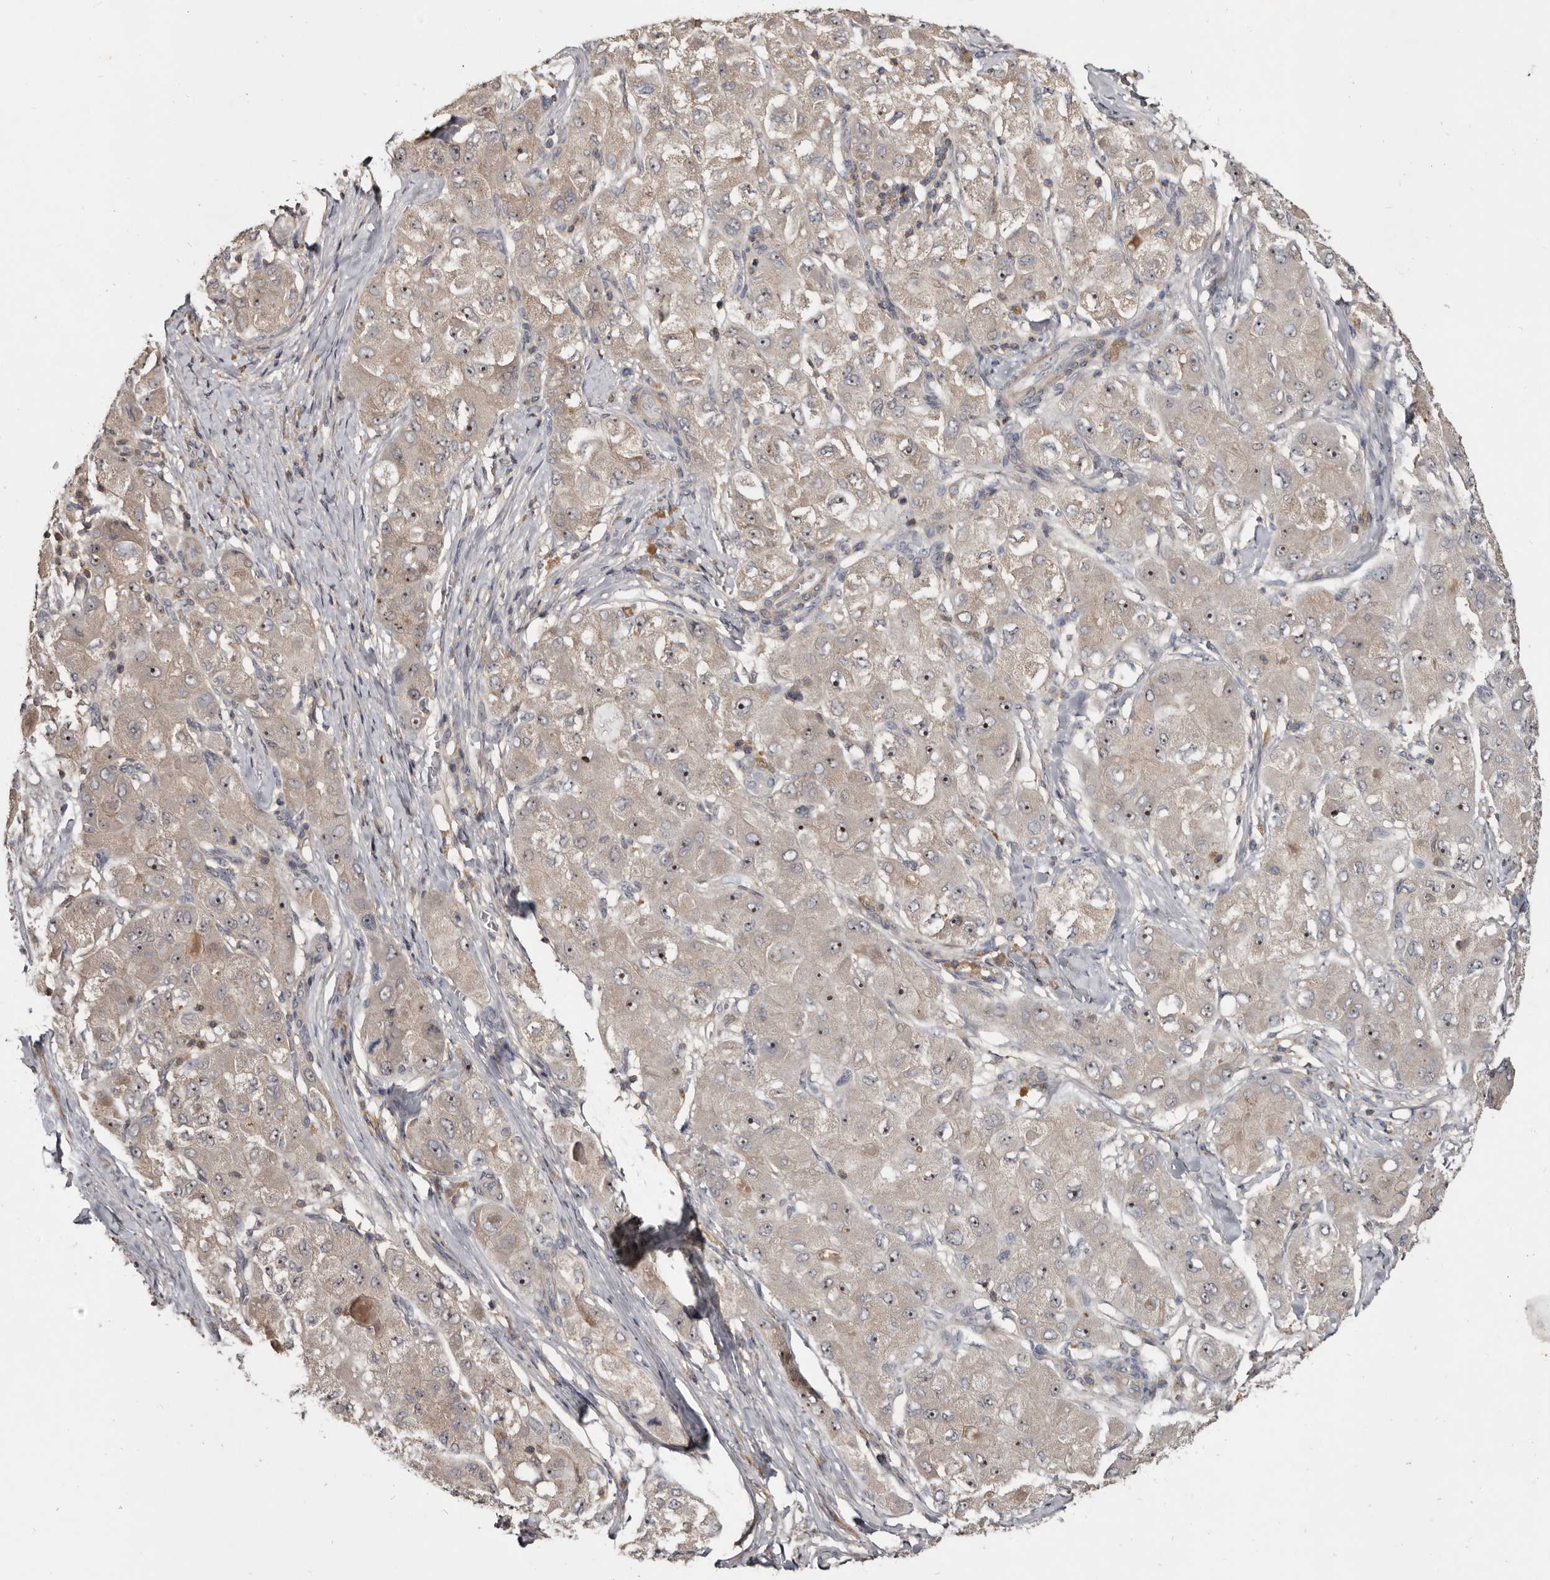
{"staining": {"intensity": "moderate", "quantity": "25%-75%", "location": "cytoplasmic/membranous,nuclear"}, "tissue": "liver cancer", "cell_type": "Tumor cells", "image_type": "cancer", "snomed": [{"axis": "morphology", "description": "Carcinoma, Hepatocellular, NOS"}, {"axis": "topography", "description": "Liver"}], "caption": "Liver cancer stained for a protein (brown) exhibits moderate cytoplasmic/membranous and nuclear positive expression in about 25%-75% of tumor cells.", "gene": "TTC39A", "patient": {"sex": "male", "age": 80}}